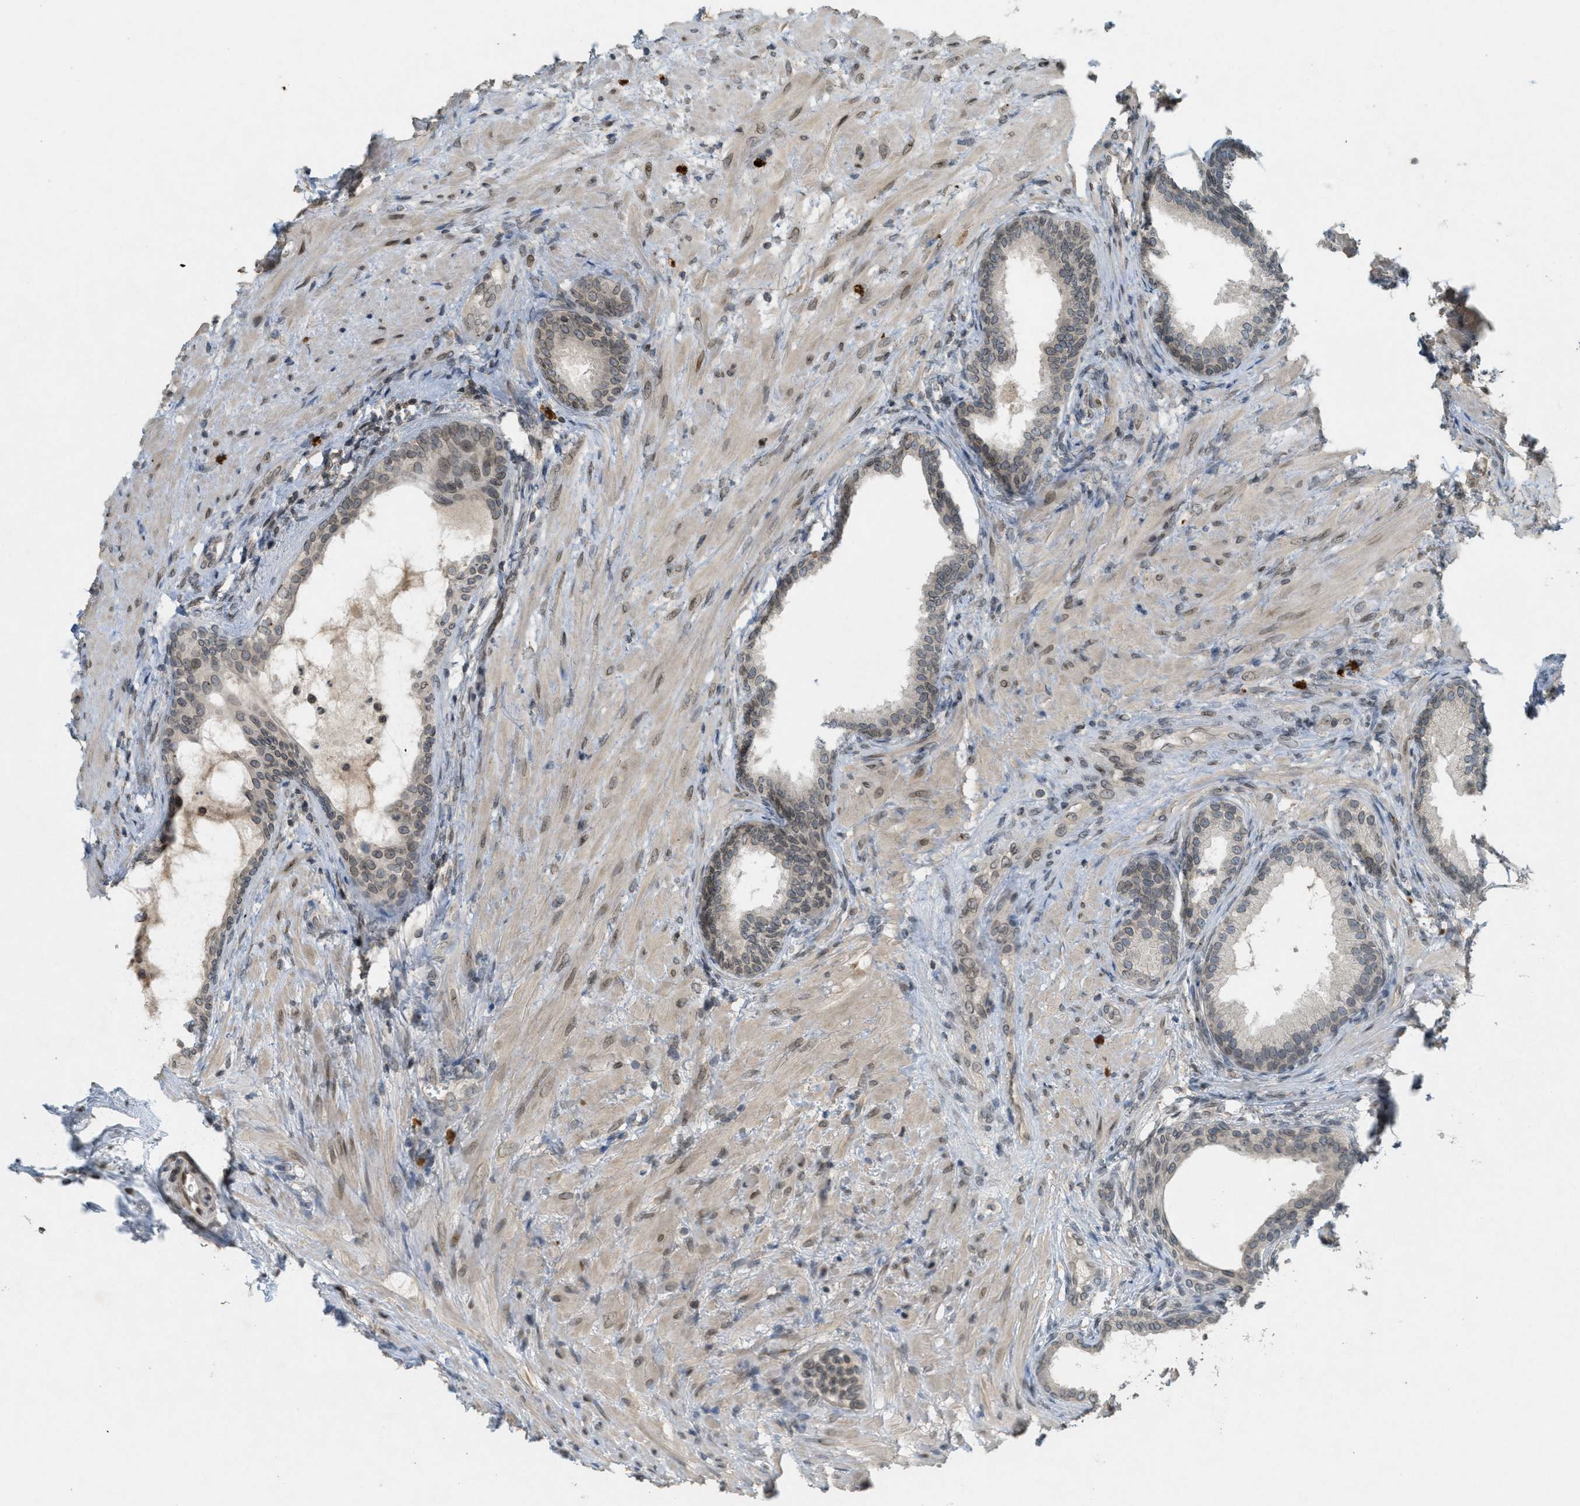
{"staining": {"intensity": "weak", "quantity": "25%-75%", "location": "cytoplasmic/membranous,nuclear"}, "tissue": "prostate", "cell_type": "Glandular cells", "image_type": "normal", "snomed": [{"axis": "morphology", "description": "Normal tissue, NOS"}, {"axis": "topography", "description": "Prostate"}], "caption": "This micrograph reveals unremarkable prostate stained with immunohistochemistry to label a protein in brown. The cytoplasmic/membranous,nuclear of glandular cells show weak positivity for the protein. Nuclei are counter-stained blue.", "gene": "ABHD6", "patient": {"sex": "male", "age": 76}}